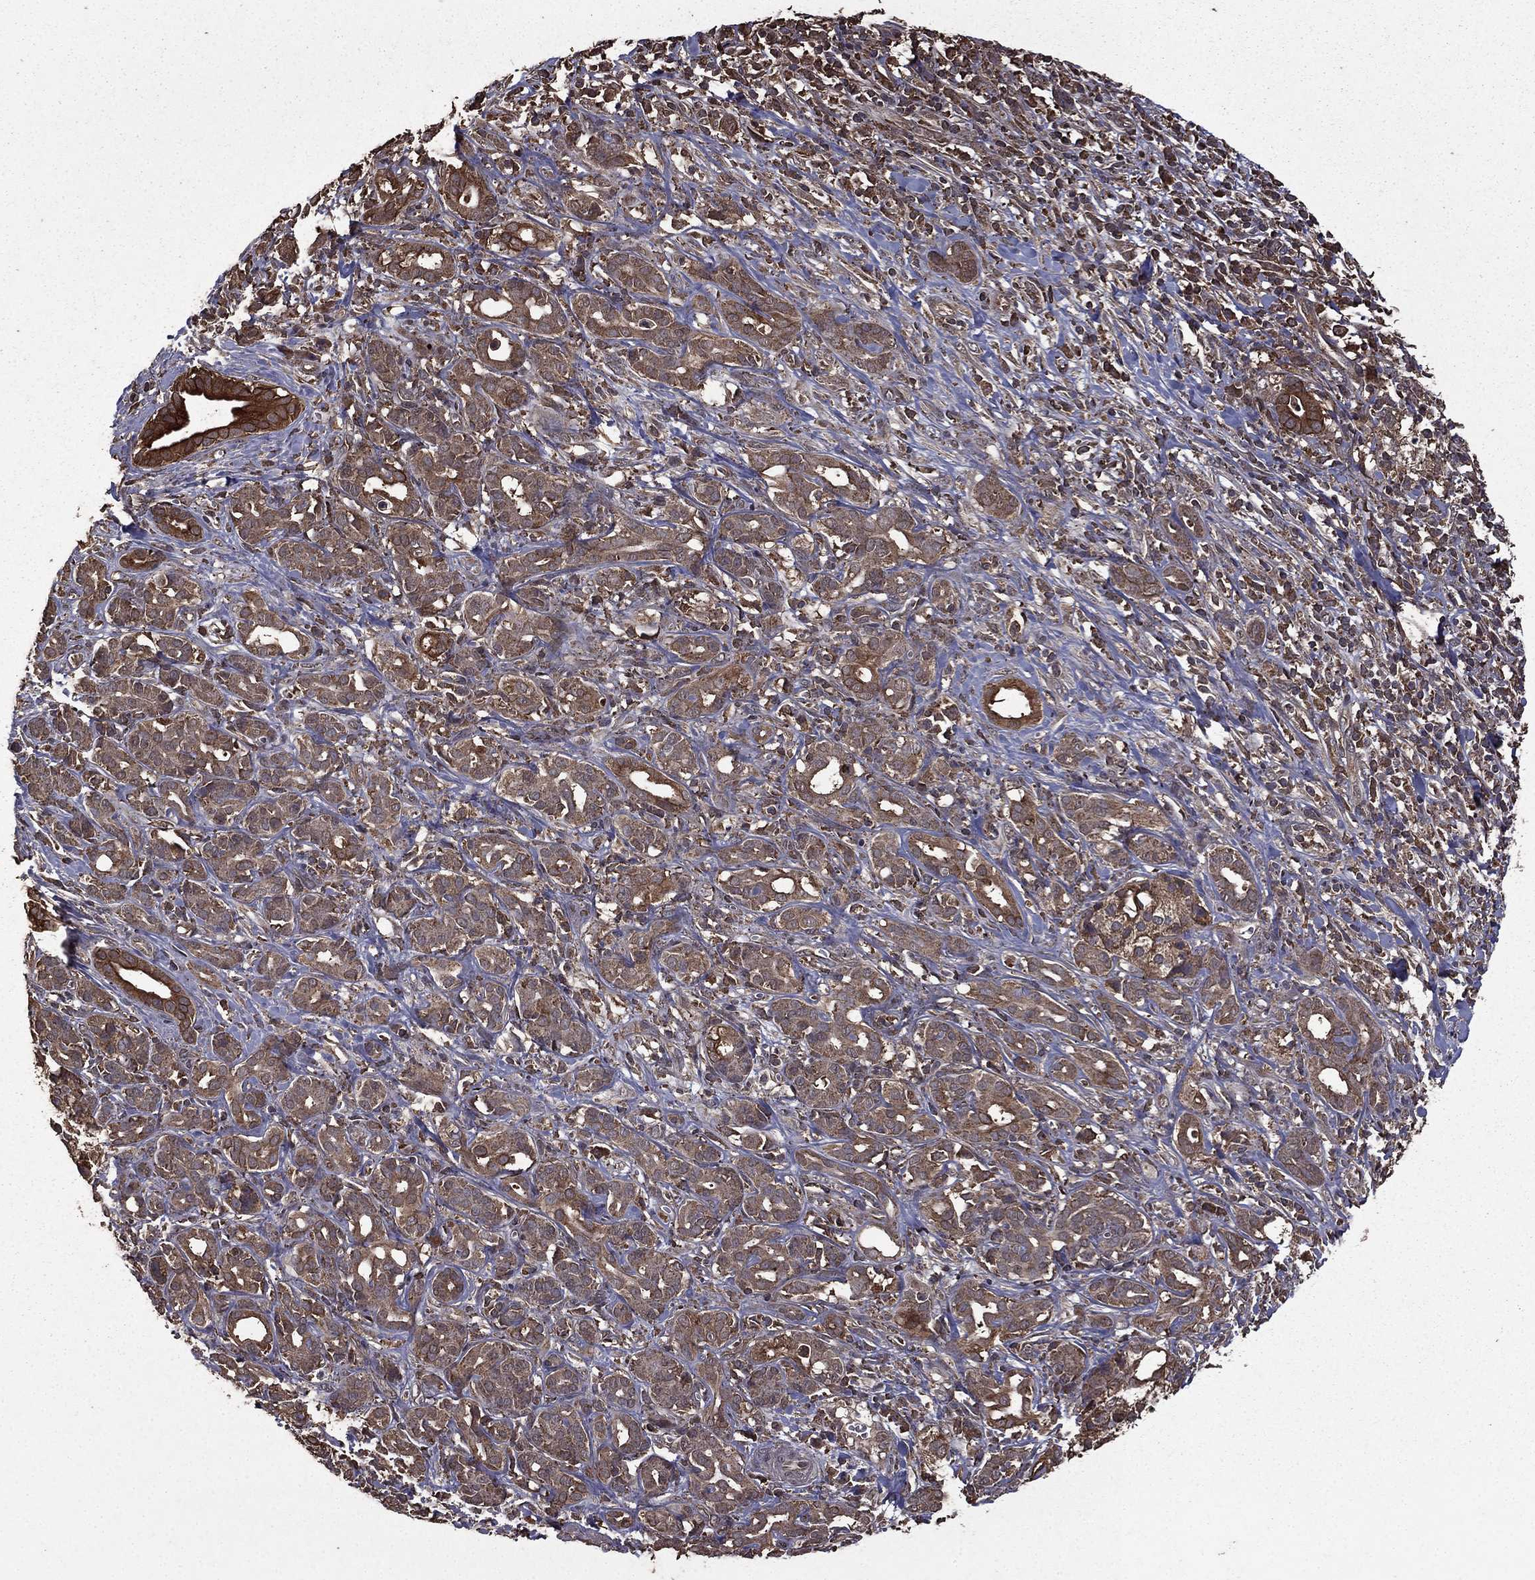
{"staining": {"intensity": "weak", "quantity": ">75%", "location": "cytoplasmic/membranous"}, "tissue": "pancreatic cancer", "cell_type": "Tumor cells", "image_type": "cancer", "snomed": [{"axis": "morphology", "description": "Adenocarcinoma, NOS"}, {"axis": "topography", "description": "Pancreas"}], "caption": "IHC of pancreatic cancer reveals low levels of weak cytoplasmic/membranous expression in approximately >75% of tumor cells. (DAB IHC with brightfield microscopy, high magnification).", "gene": "BIRC6", "patient": {"sex": "male", "age": 61}}